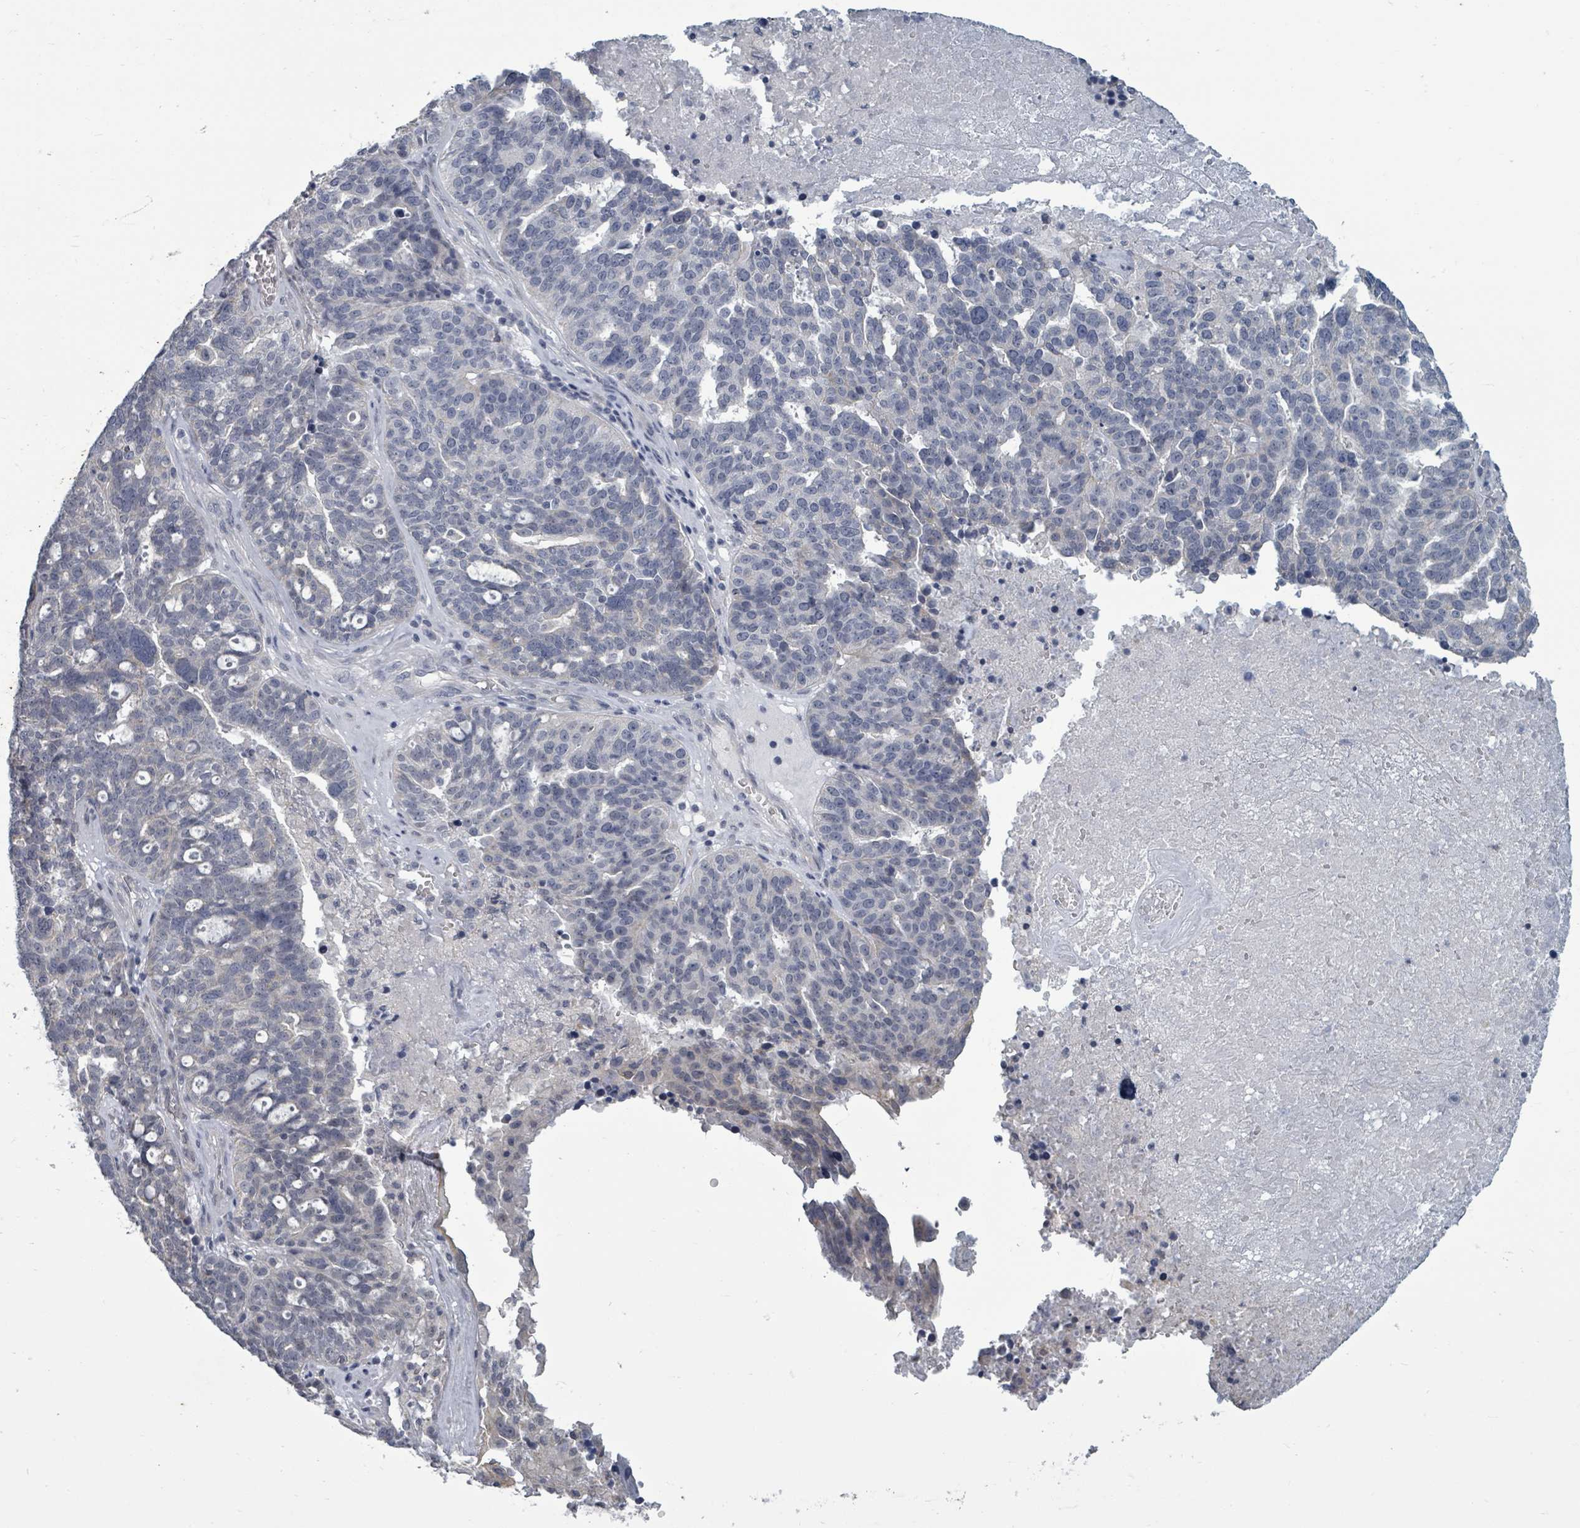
{"staining": {"intensity": "negative", "quantity": "none", "location": "none"}, "tissue": "ovarian cancer", "cell_type": "Tumor cells", "image_type": "cancer", "snomed": [{"axis": "morphology", "description": "Cystadenocarcinoma, serous, NOS"}, {"axis": "topography", "description": "Ovary"}], "caption": "IHC image of ovarian cancer stained for a protein (brown), which shows no staining in tumor cells.", "gene": "ASB12", "patient": {"sex": "female", "age": 59}}